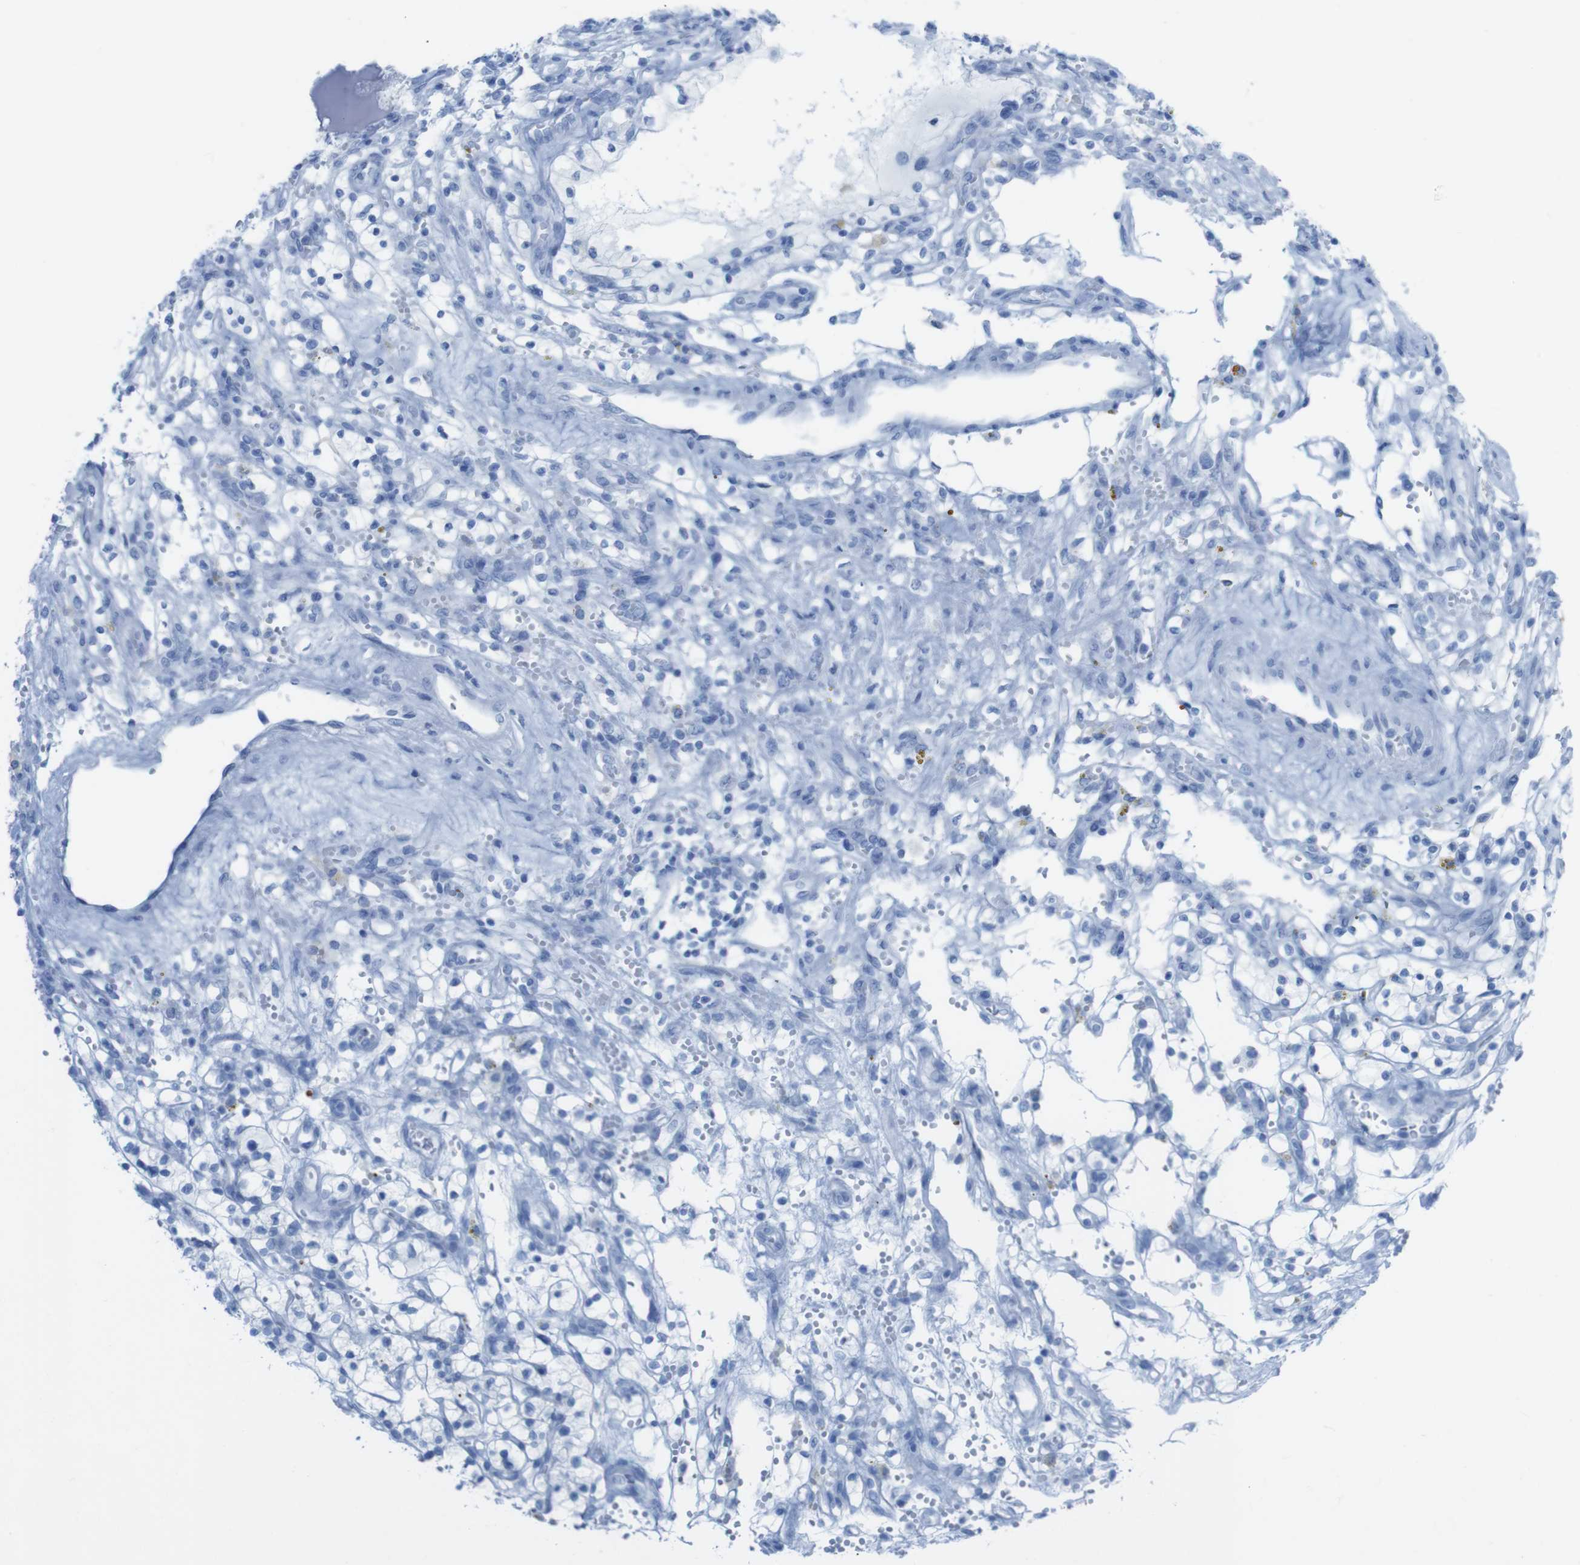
{"staining": {"intensity": "negative", "quantity": "none", "location": "none"}, "tissue": "renal cancer", "cell_type": "Tumor cells", "image_type": "cancer", "snomed": [{"axis": "morphology", "description": "Adenocarcinoma, NOS"}, {"axis": "topography", "description": "Kidney"}], "caption": "An image of adenocarcinoma (renal) stained for a protein displays no brown staining in tumor cells.", "gene": "MYH7", "patient": {"sex": "female", "age": 57}}